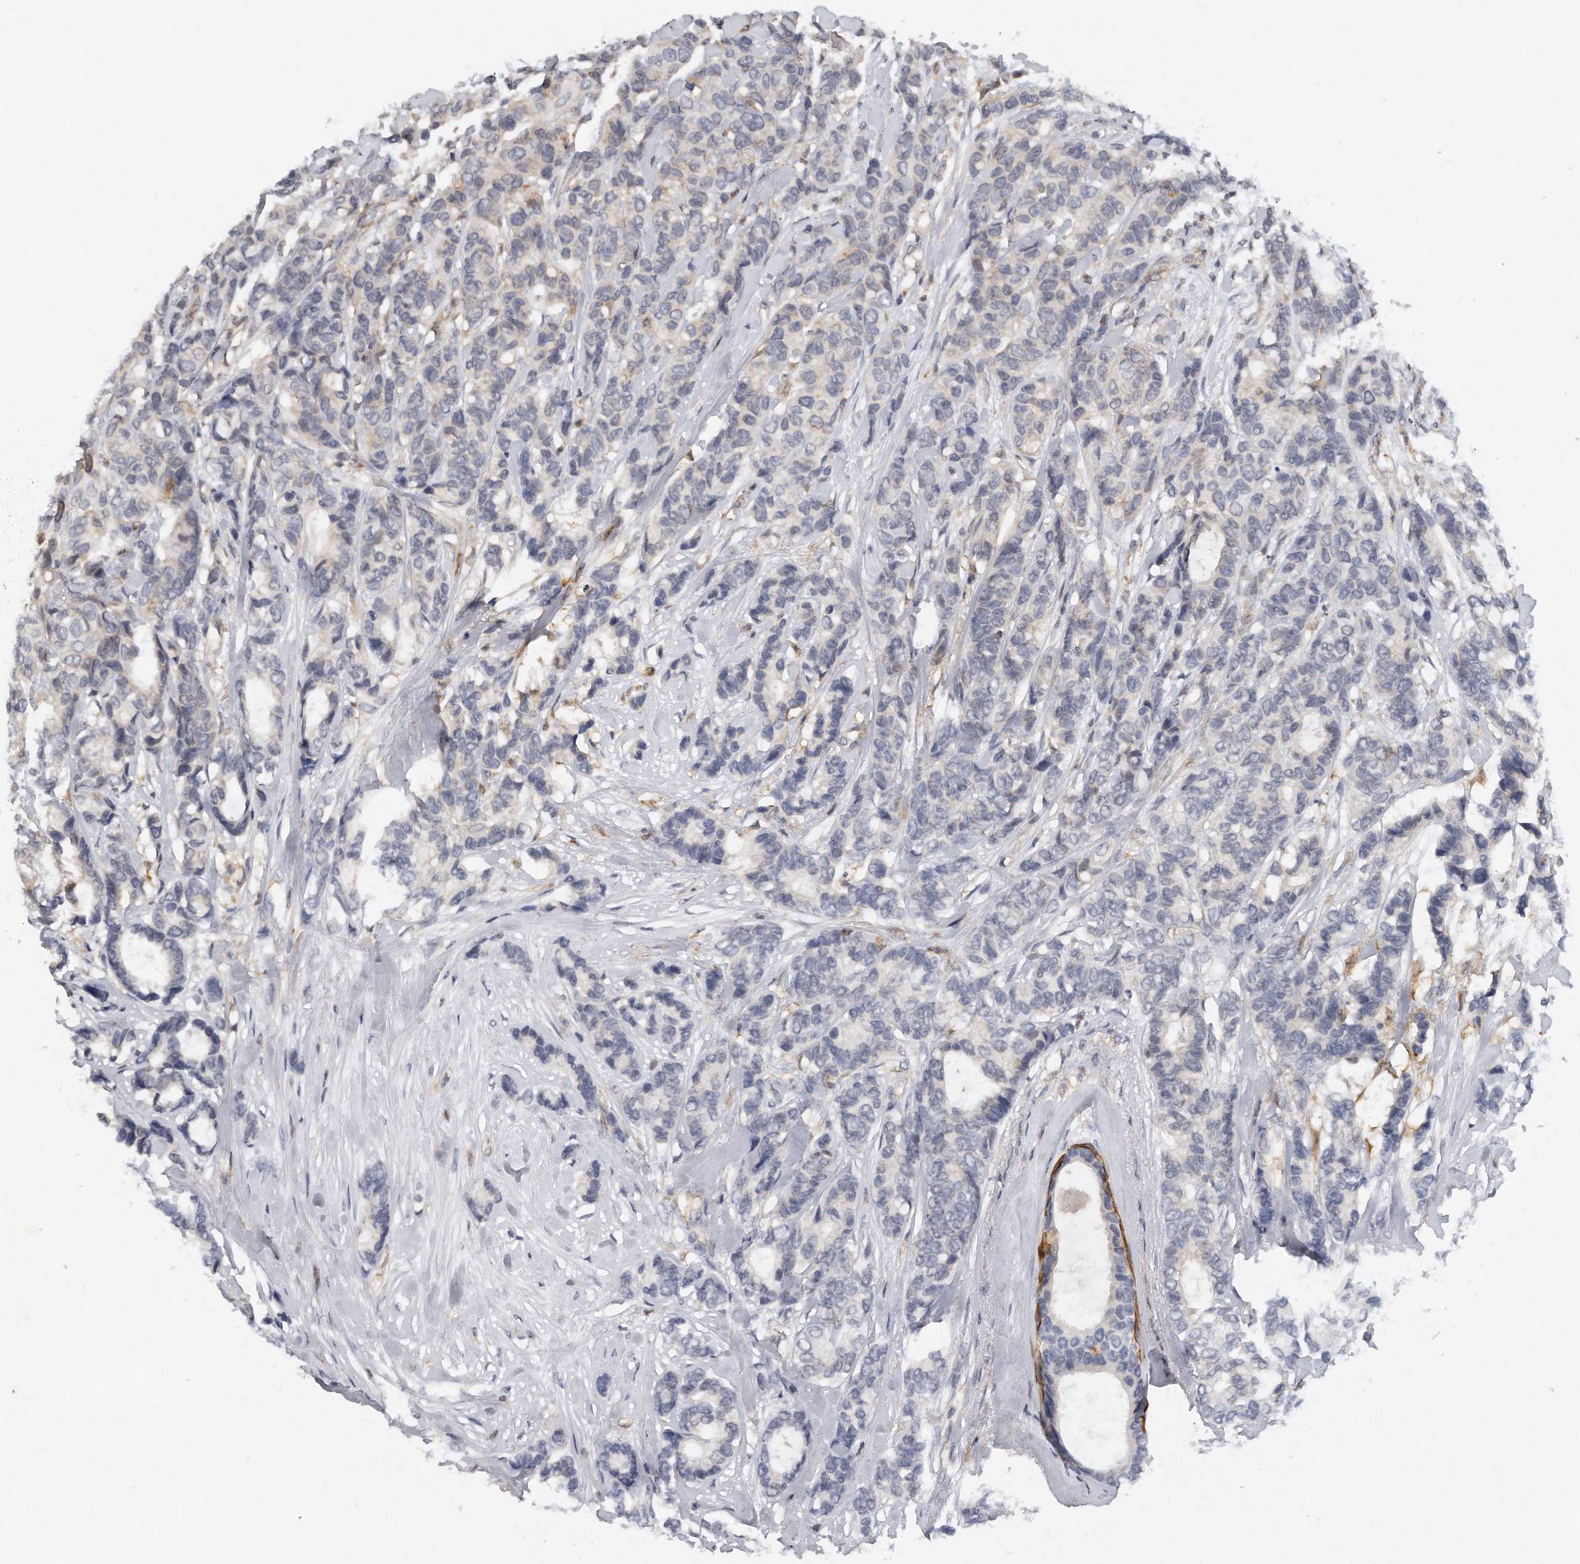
{"staining": {"intensity": "negative", "quantity": "none", "location": "none"}, "tissue": "breast cancer", "cell_type": "Tumor cells", "image_type": "cancer", "snomed": [{"axis": "morphology", "description": "Duct carcinoma"}, {"axis": "topography", "description": "Breast"}], "caption": "Immunohistochemistry (IHC) micrograph of neoplastic tissue: human breast cancer stained with DAB reveals no significant protein positivity in tumor cells.", "gene": "CAMK1", "patient": {"sex": "female", "age": 87}}